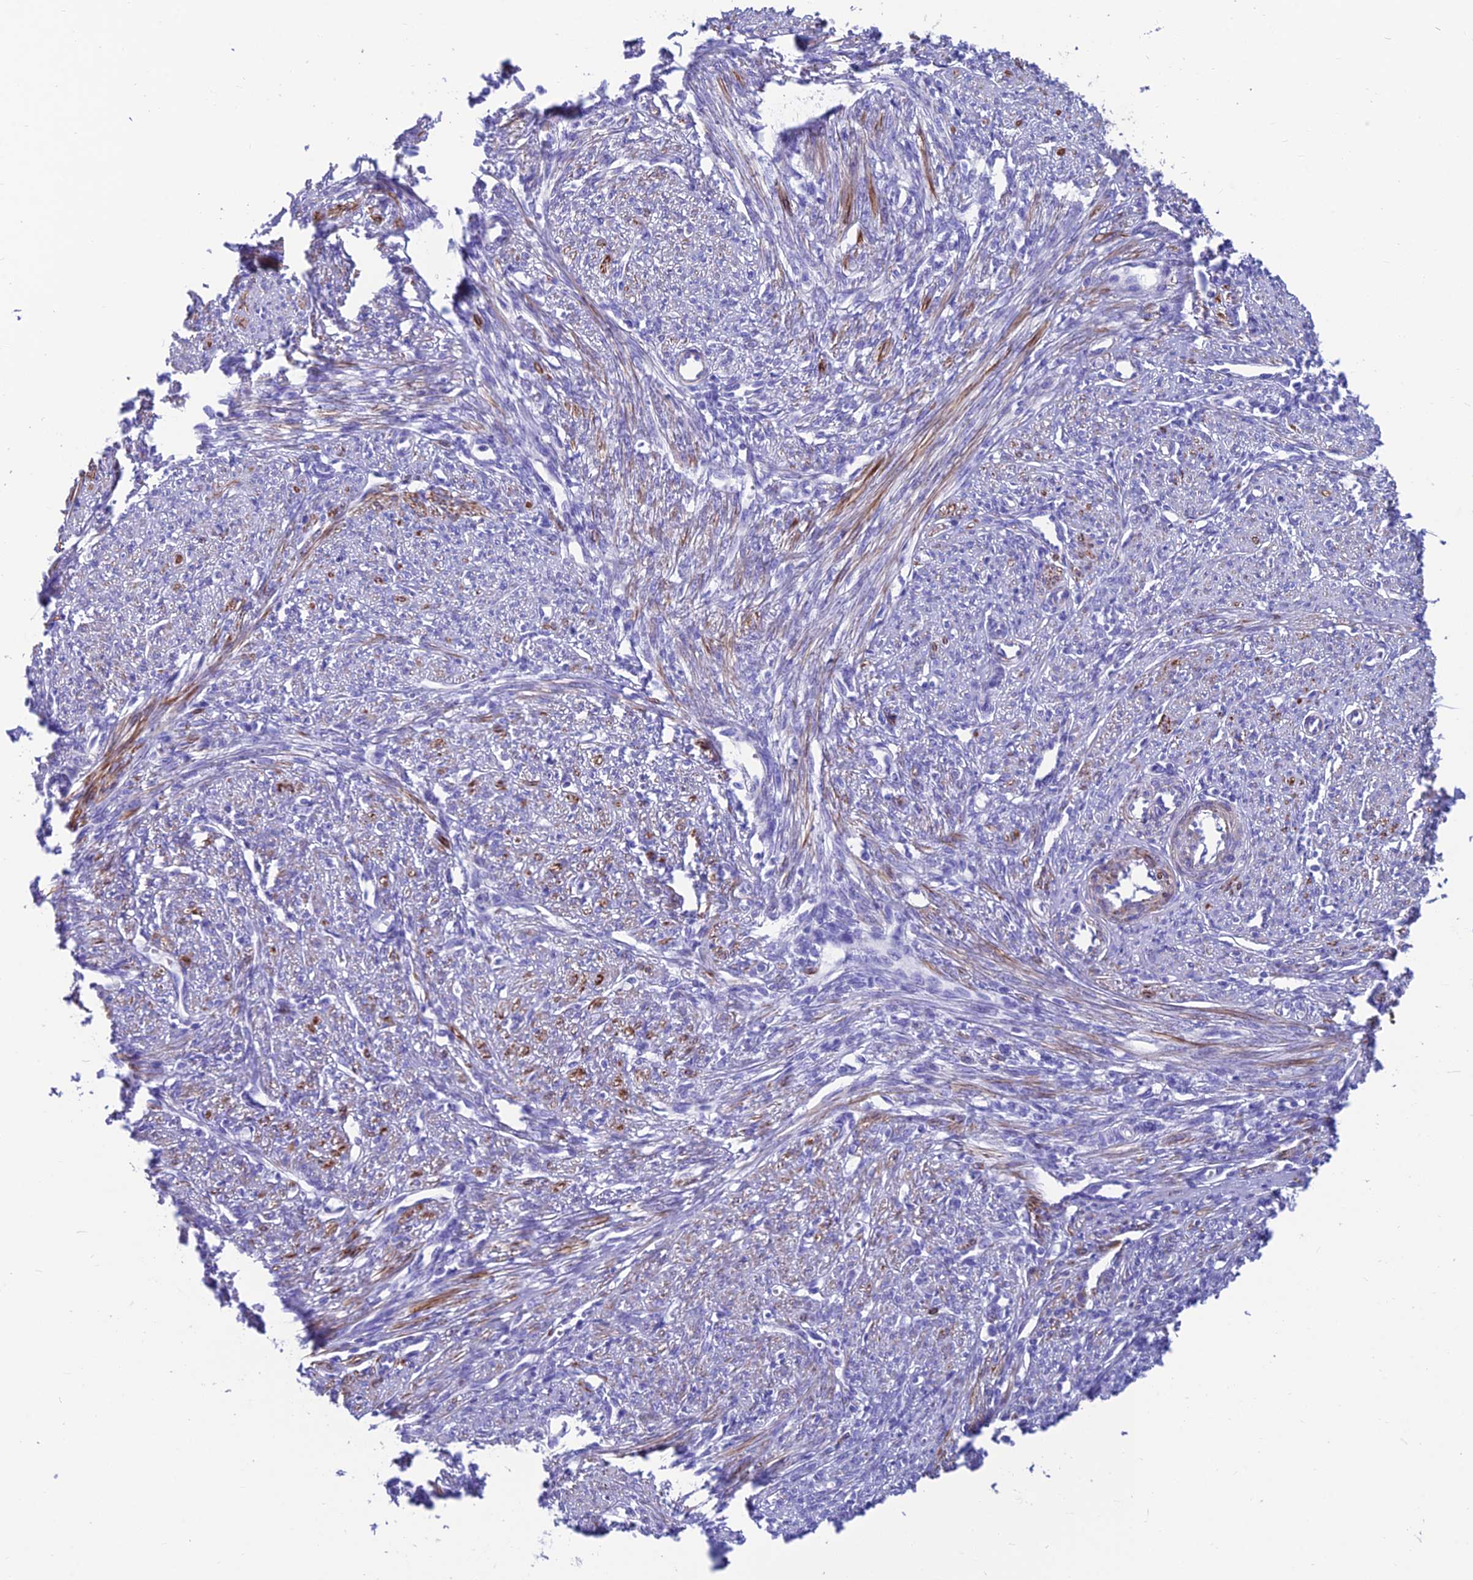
{"staining": {"intensity": "strong", "quantity": "25%-75%", "location": "cytoplasmic/membranous"}, "tissue": "smooth muscle", "cell_type": "Smooth muscle cells", "image_type": "normal", "snomed": [{"axis": "morphology", "description": "Normal tissue, NOS"}, {"axis": "topography", "description": "Smooth muscle"}, {"axis": "topography", "description": "Uterus"}], "caption": "Human smooth muscle stained with a brown dye exhibits strong cytoplasmic/membranous positive expression in about 25%-75% of smooth muscle cells.", "gene": "GNG11", "patient": {"sex": "female", "age": 59}}